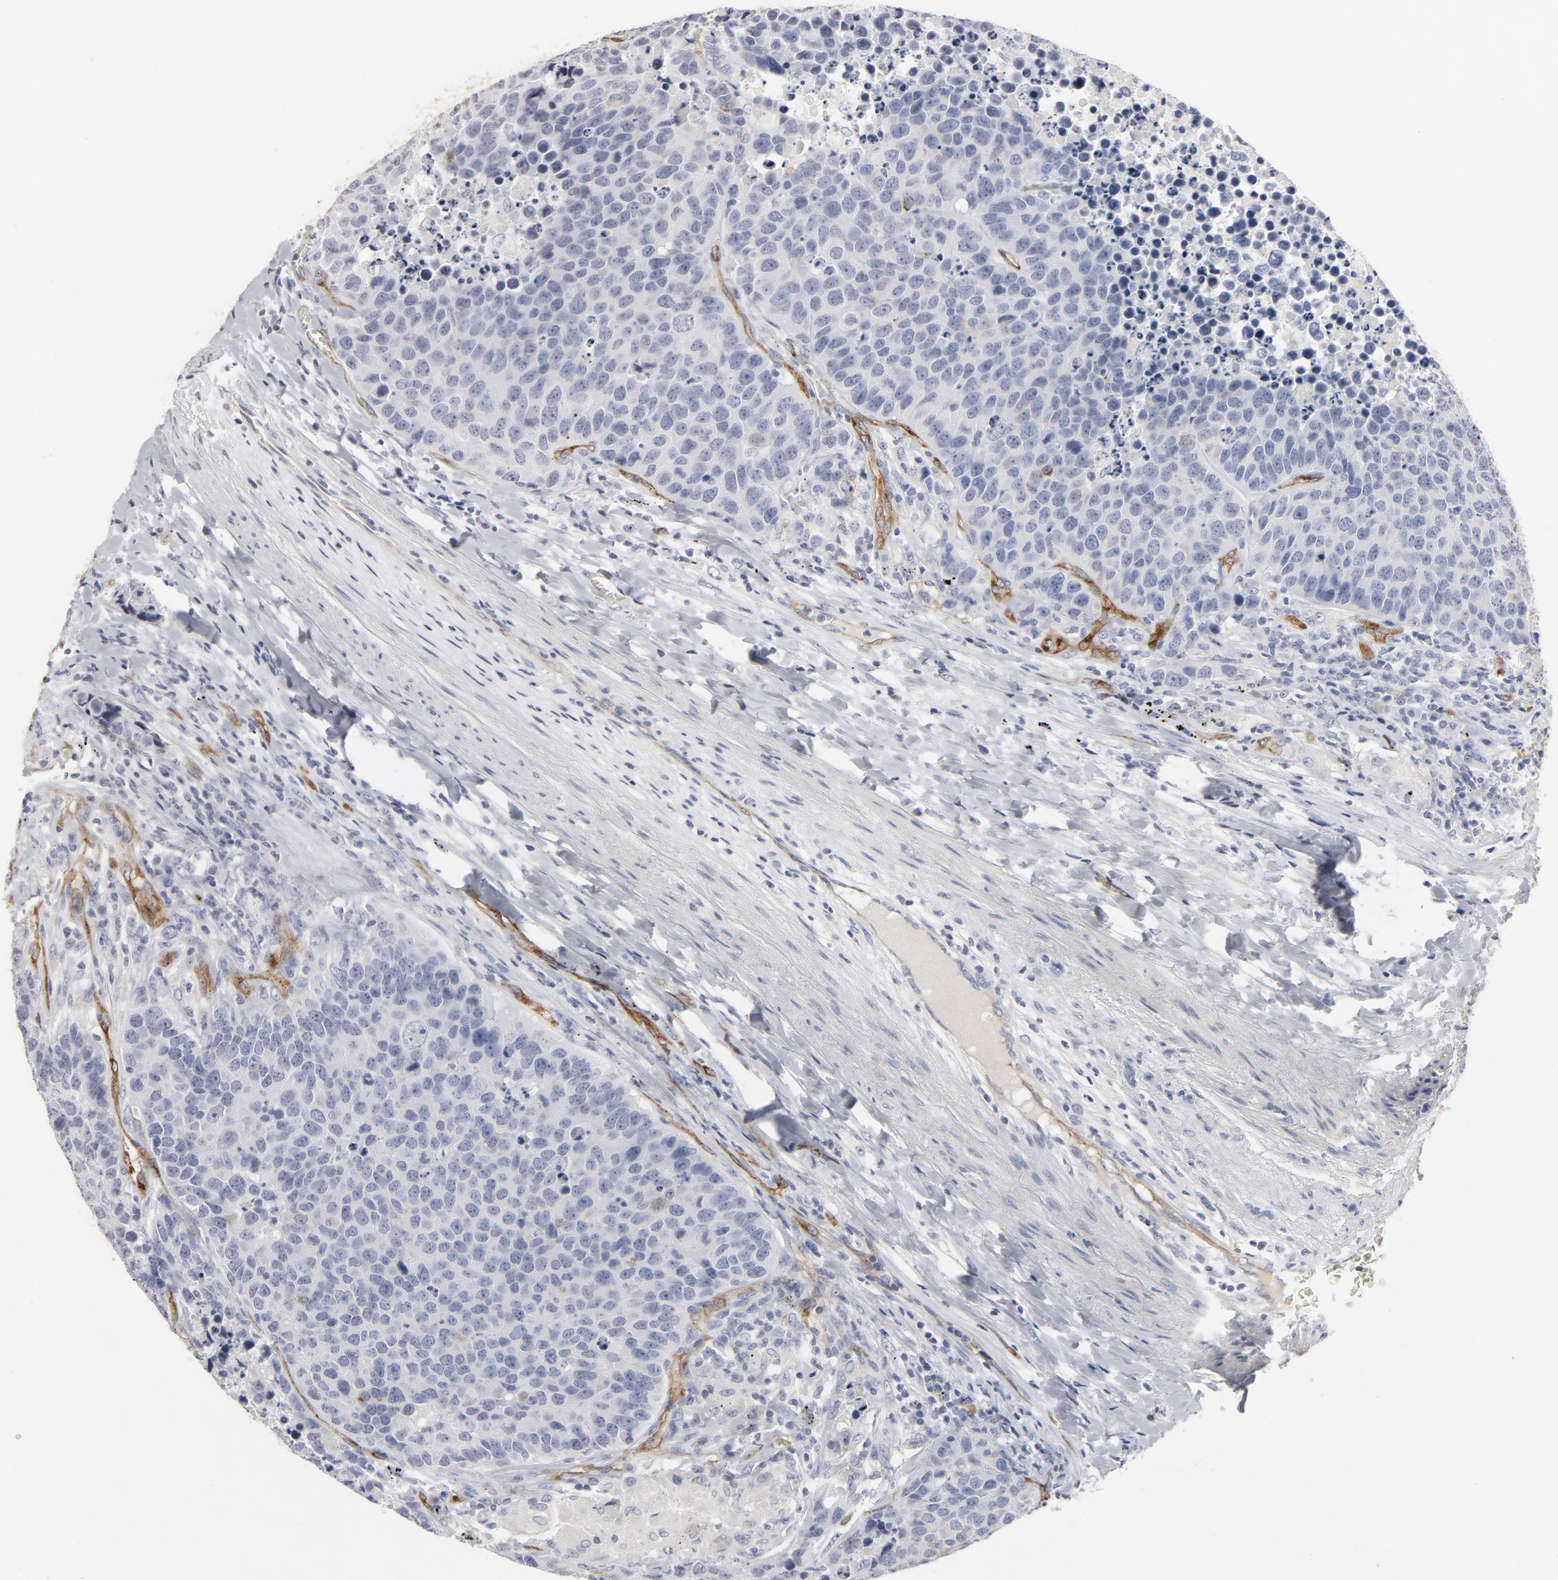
{"staining": {"intensity": "negative", "quantity": "none", "location": "none"}, "tissue": "carcinoid", "cell_type": "Tumor cells", "image_type": "cancer", "snomed": [{"axis": "morphology", "description": "Carcinoid, malignant, NOS"}, {"axis": "topography", "description": "Lung"}], "caption": "This is a micrograph of immunohistochemistry staining of malignant carcinoid, which shows no staining in tumor cells.", "gene": "KDR", "patient": {"sex": "male", "age": 60}}